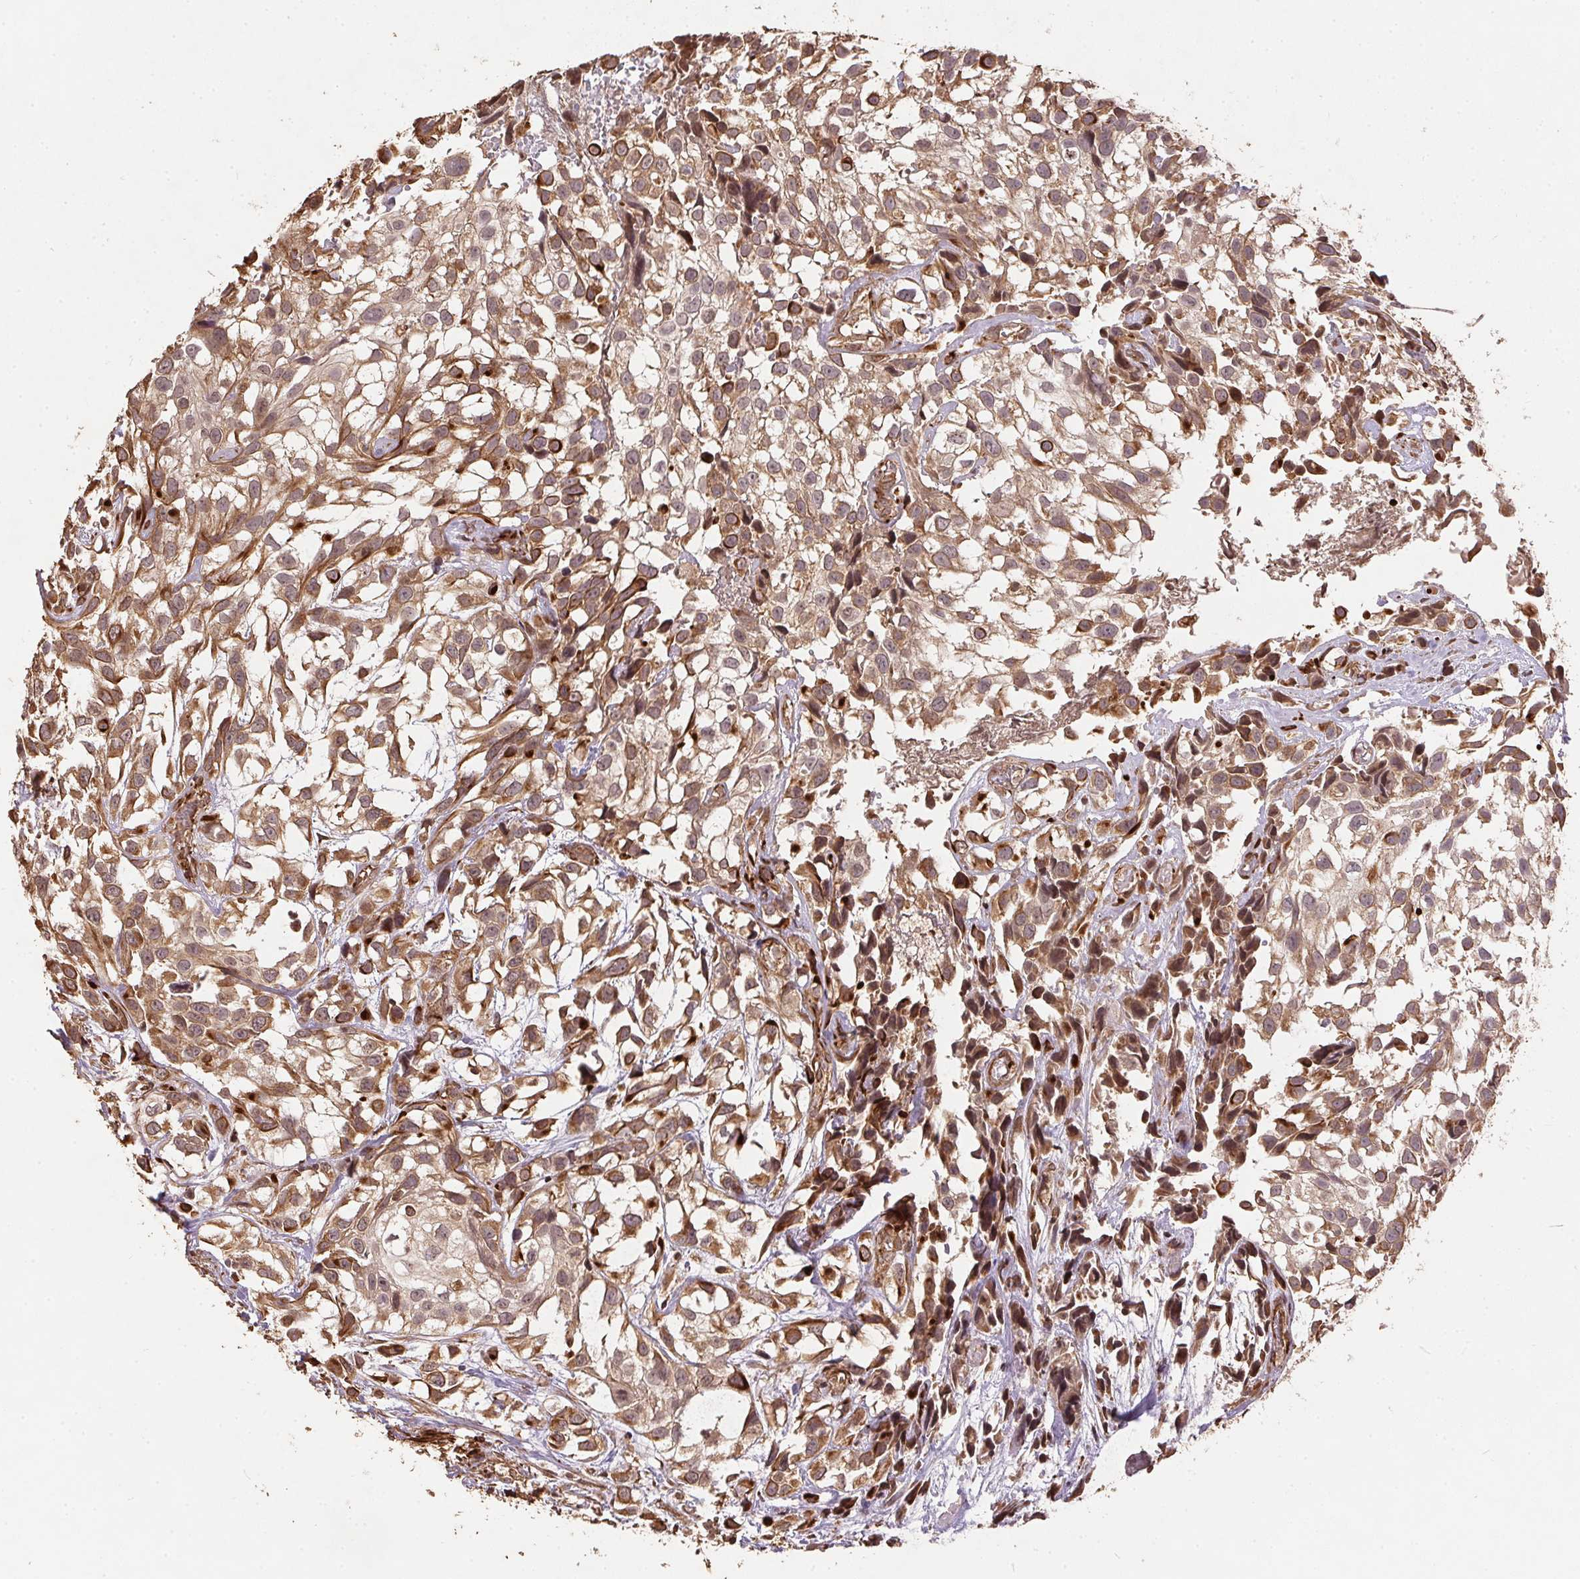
{"staining": {"intensity": "weak", "quantity": ">75%", "location": "cytoplasmic/membranous"}, "tissue": "urothelial cancer", "cell_type": "Tumor cells", "image_type": "cancer", "snomed": [{"axis": "morphology", "description": "Urothelial carcinoma, High grade"}, {"axis": "topography", "description": "Urinary bladder"}], "caption": "Urothelial carcinoma (high-grade) tissue displays weak cytoplasmic/membranous positivity in approximately >75% of tumor cells, visualized by immunohistochemistry.", "gene": "SPRED2", "patient": {"sex": "male", "age": 56}}